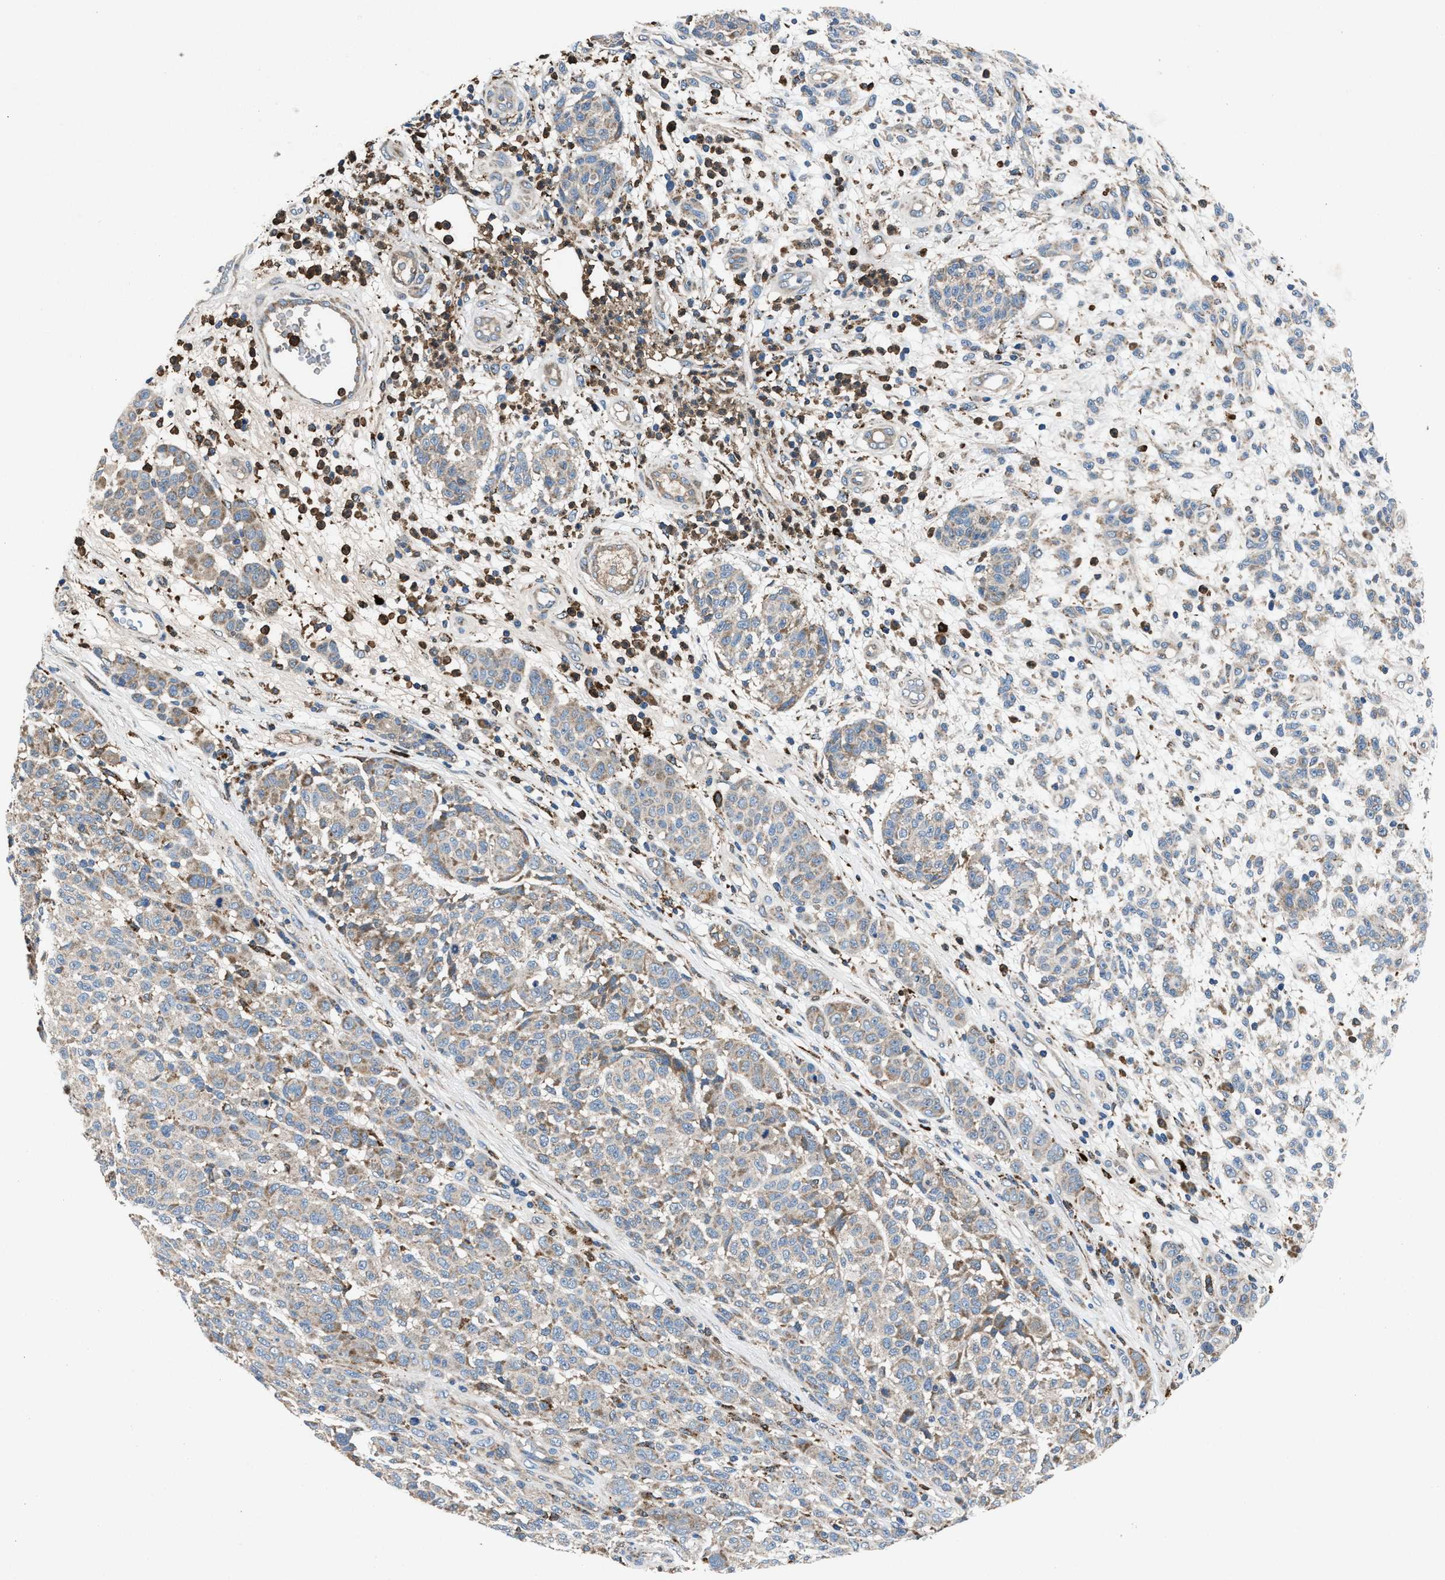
{"staining": {"intensity": "weak", "quantity": "<25%", "location": "cytoplasmic/membranous"}, "tissue": "melanoma", "cell_type": "Tumor cells", "image_type": "cancer", "snomed": [{"axis": "morphology", "description": "Malignant melanoma, NOS"}, {"axis": "topography", "description": "Skin"}], "caption": "High magnification brightfield microscopy of melanoma stained with DAB (3,3'-diaminobenzidine) (brown) and counterstained with hematoxylin (blue): tumor cells show no significant expression.", "gene": "FAM221A", "patient": {"sex": "male", "age": 59}}